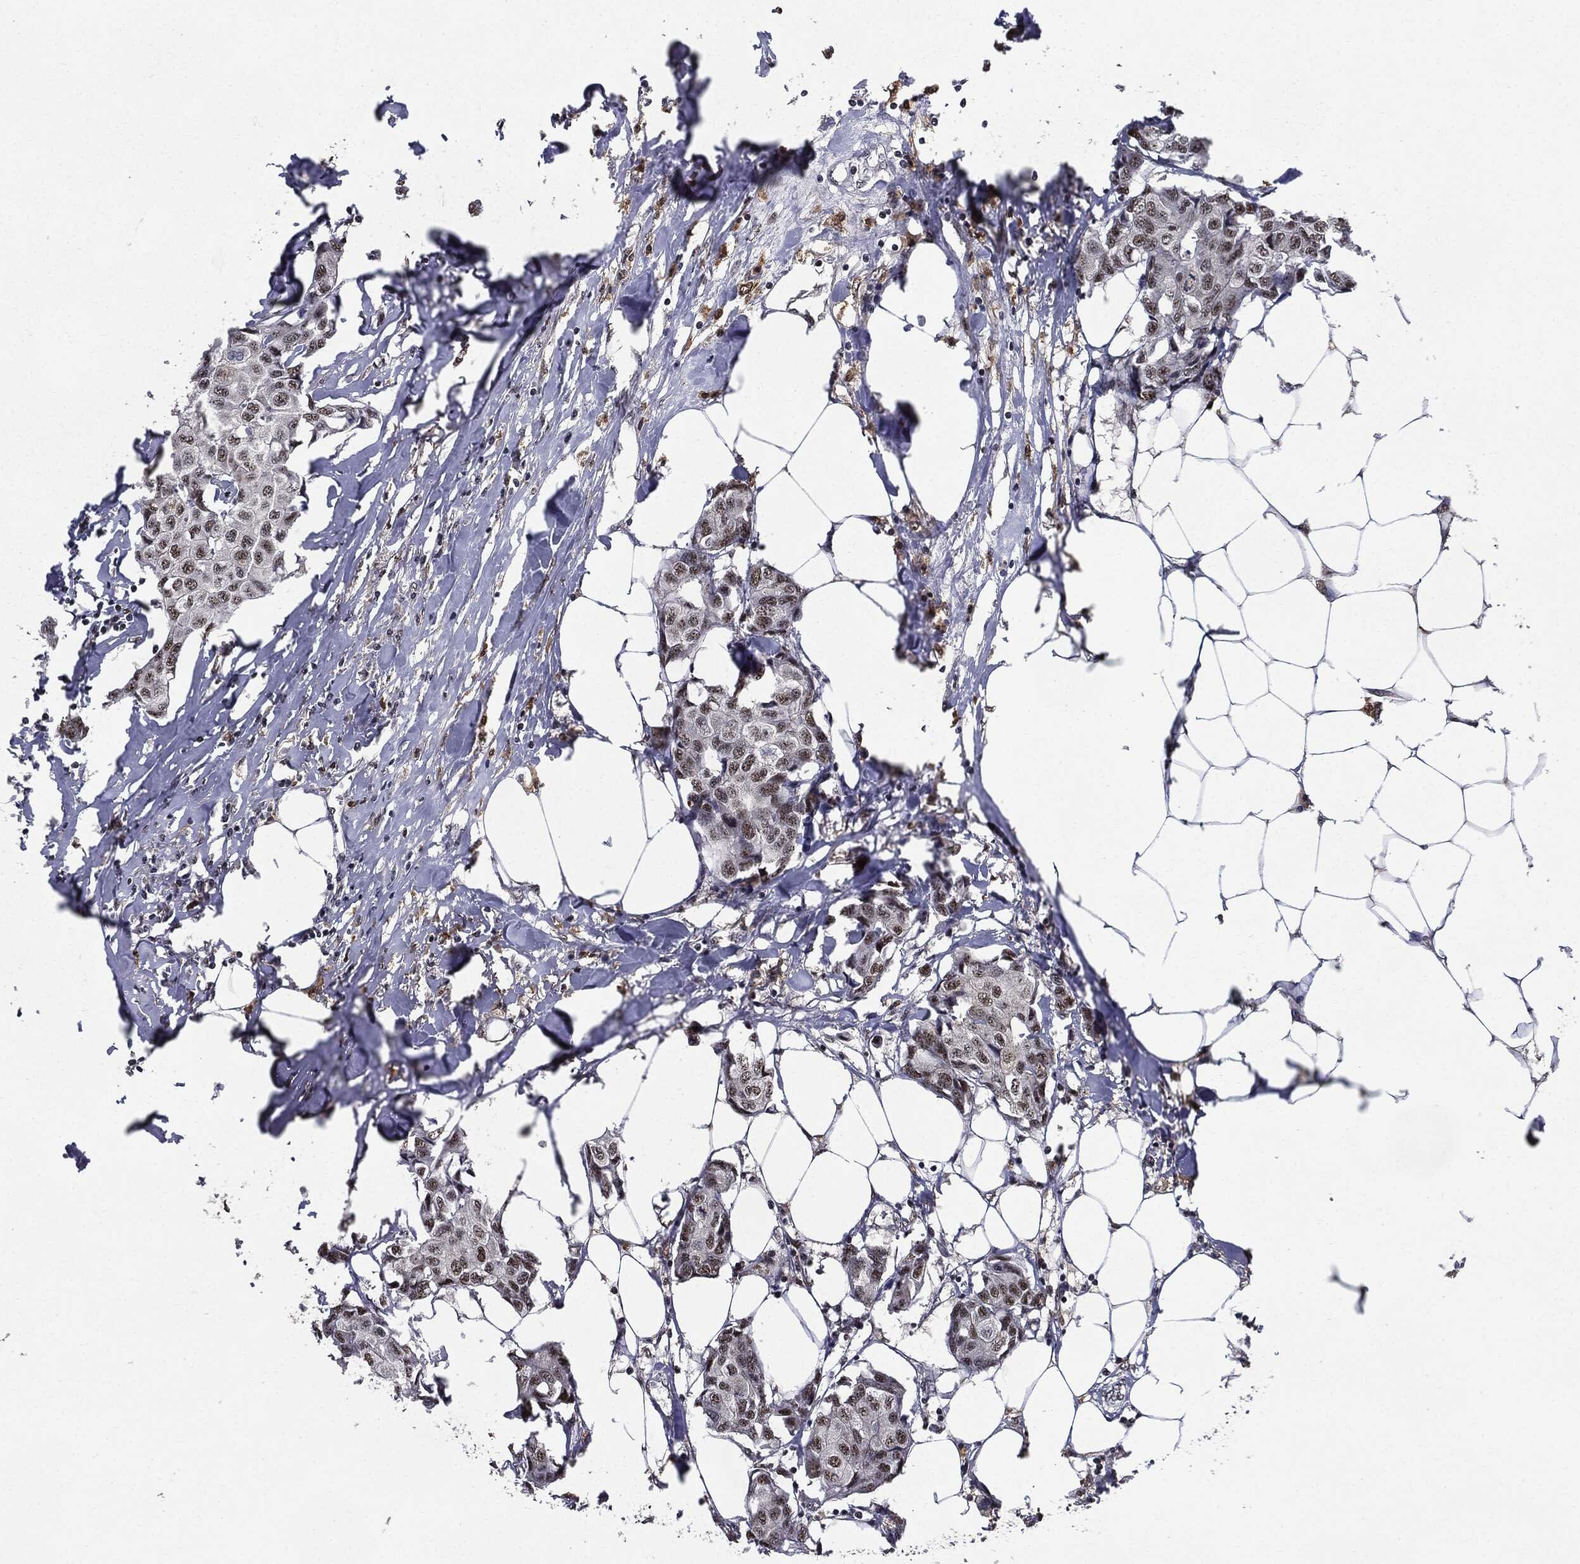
{"staining": {"intensity": "moderate", "quantity": "25%-75%", "location": "nuclear"}, "tissue": "breast cancer", "cell_type": "Tumor cells", "image_type": "cancer", "snomed": [{"axis": "morphology", "description": "Duct carcinoma"}, {"axis": "topography", "description": "Breast"}], "caption": "A high-resolution image shows immunohistochemistry (IHC) staining of breast invasive ductal carcinoma, which reveals moderate nuclear positivity in about 25%-75% of tumor cells.", "gene": "JUN", "patient": {"sex": "female", "age": 80}}